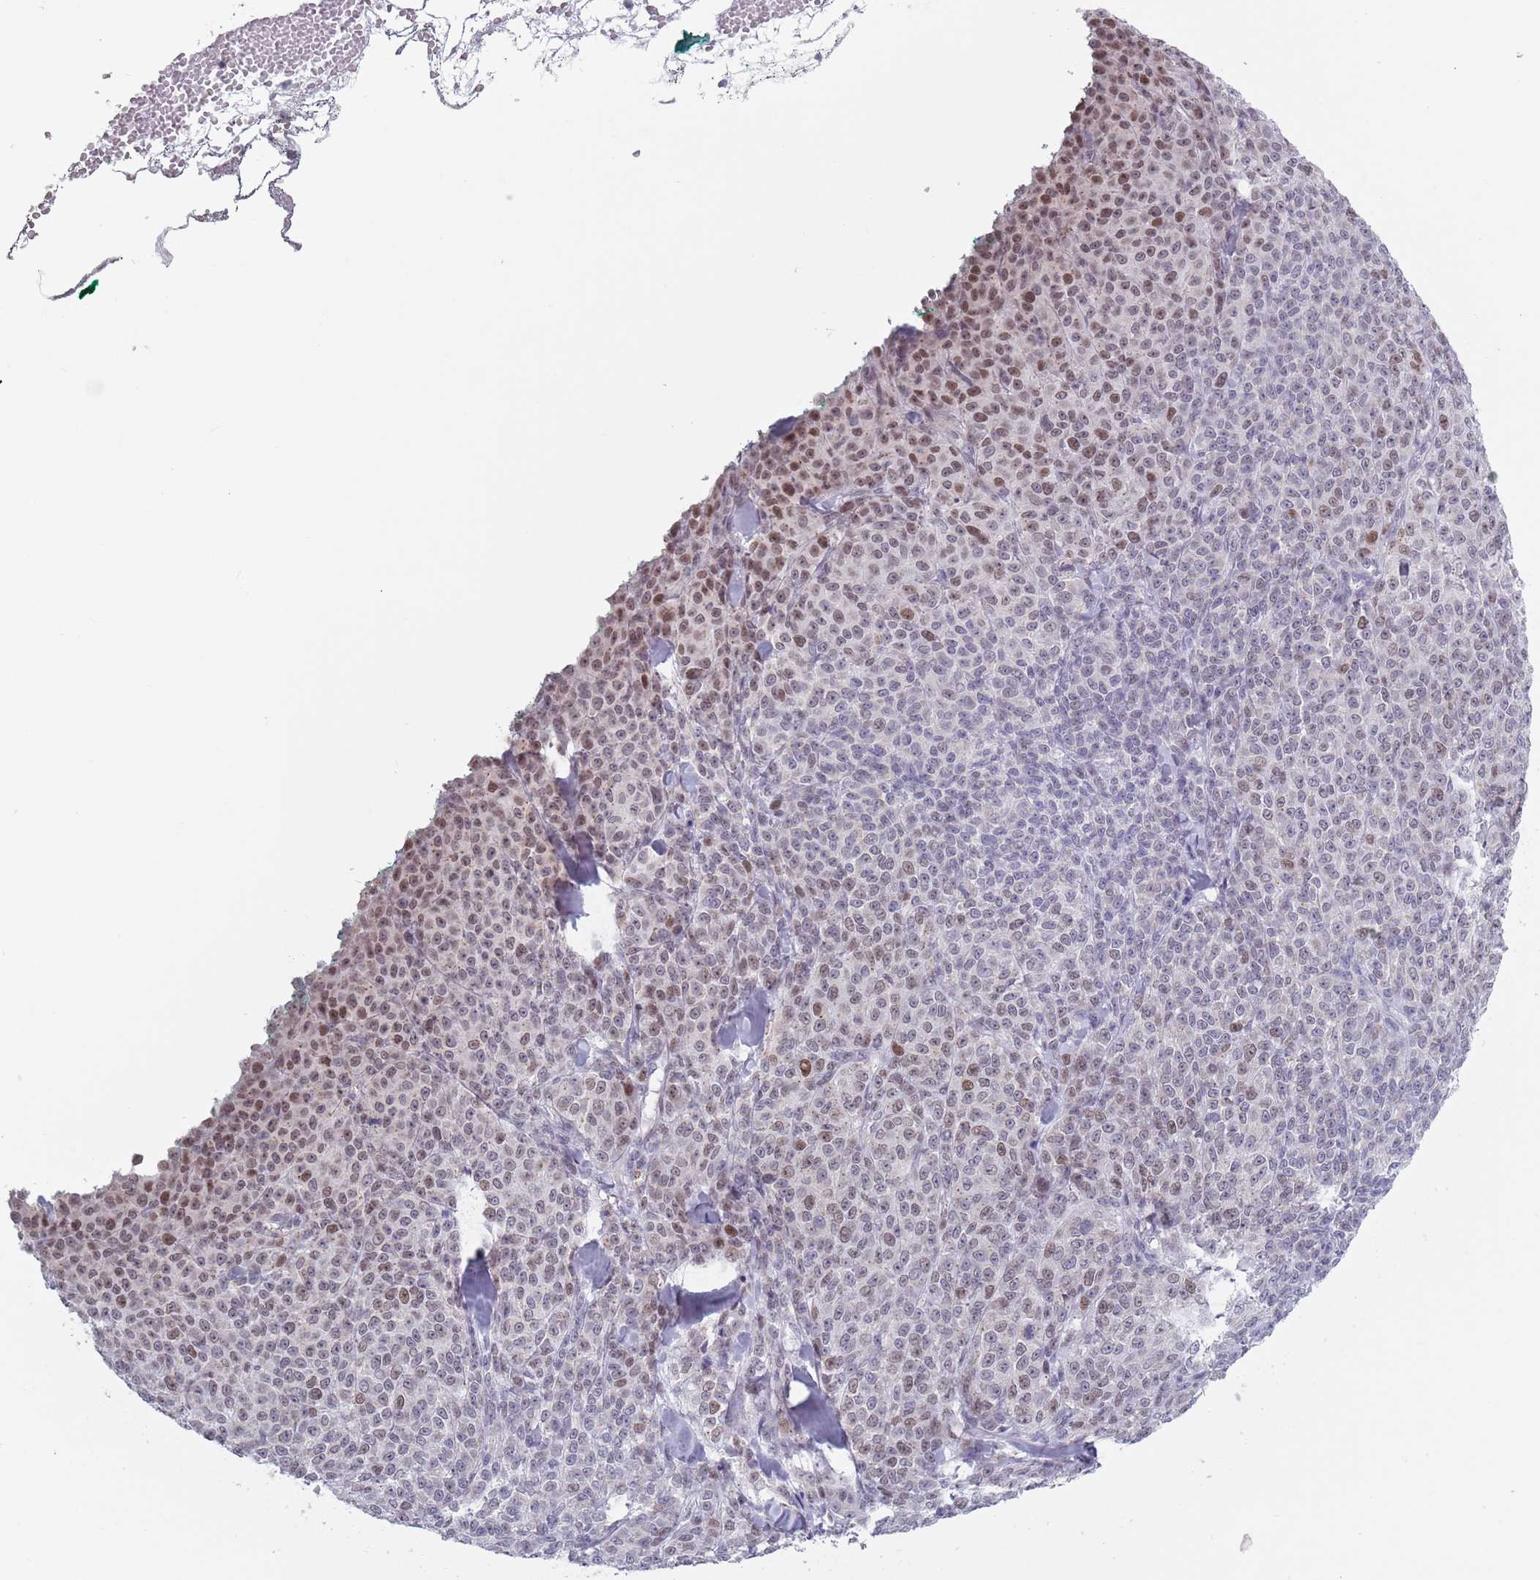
{"staining": {"intensity": "weak", "quantity": "25%-75%", "location": "nuclear"}, "tissue": "melanoma", "cell_type": "Tumor cells", "image_type": "cancer", "snomed": [{"axis": "morphology", "description": "Normal tissue, NOS"}, {"axis": "morphology", "description": "Malignant melanoma, NOS"}, {"axis": "topography", "description": "Skin"}], "caption": "High-power microscopy captured an immunohistochemistry histopathology image of melanoma, revealing weak nuclear positivity in about 25%-75% of tumor cells.", "gene": "ZKSCAN2", "patient": {"sex": "female", "age": 34}}